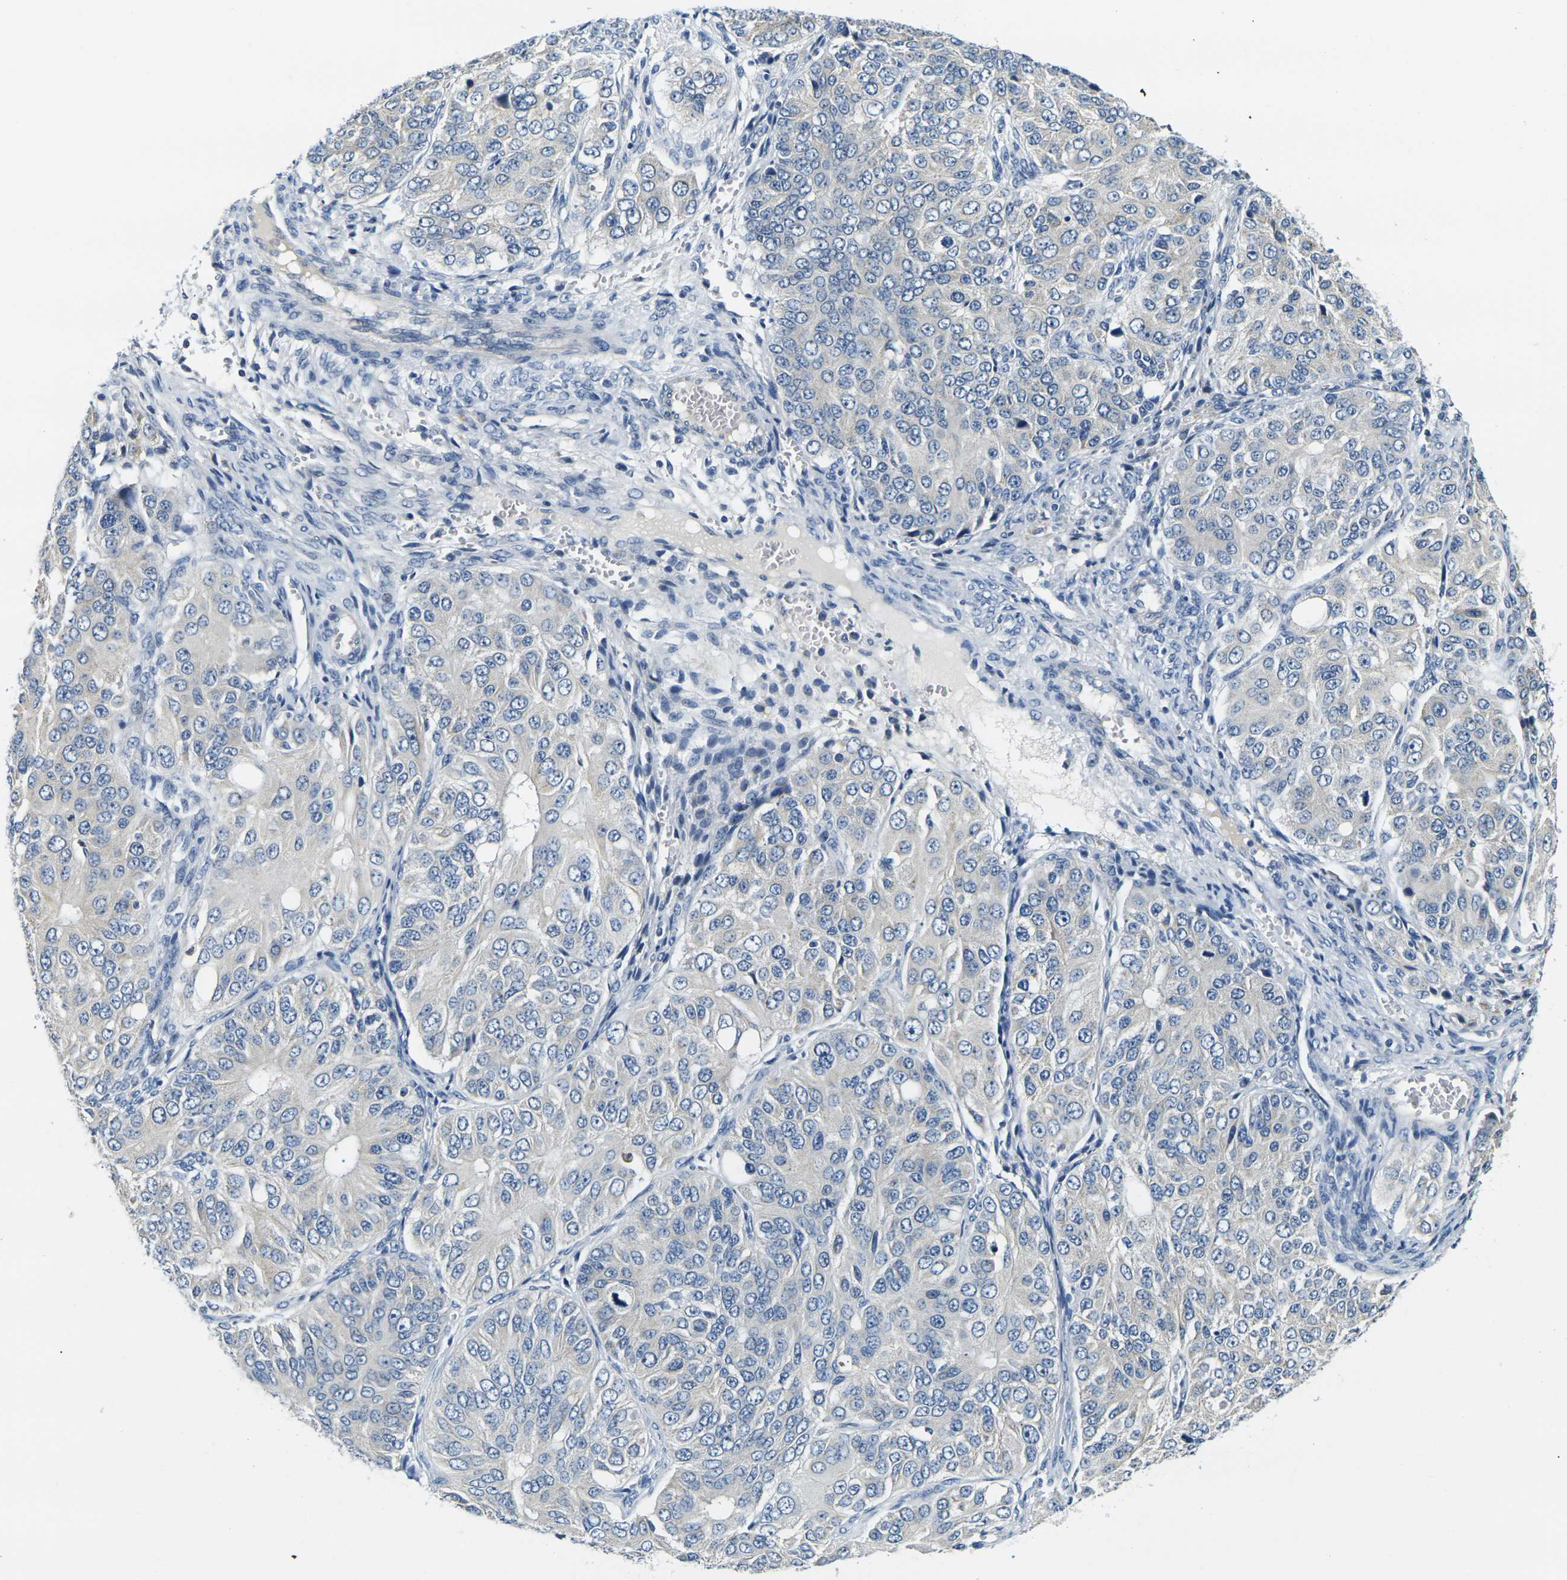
{"staining": {"intensity": "negative", "quantity": "none", "location": "none"}, "tissue": "ovarian cancer", "cell_type": "Tumor cells", "image_type": "cancer", "snomed": [{"axis": "morphology", "description": "Carcinoma, endometroid"}, {"axis": "topography", "description": "Ovary"}], "caption": "An image of ovarian cancer (endometroid carcinoma) stained for a protein demonstrates no brown staining in tumor cells.", "gene": "SHISAL2B", "patient": {"sex": "female", "age": 51}}